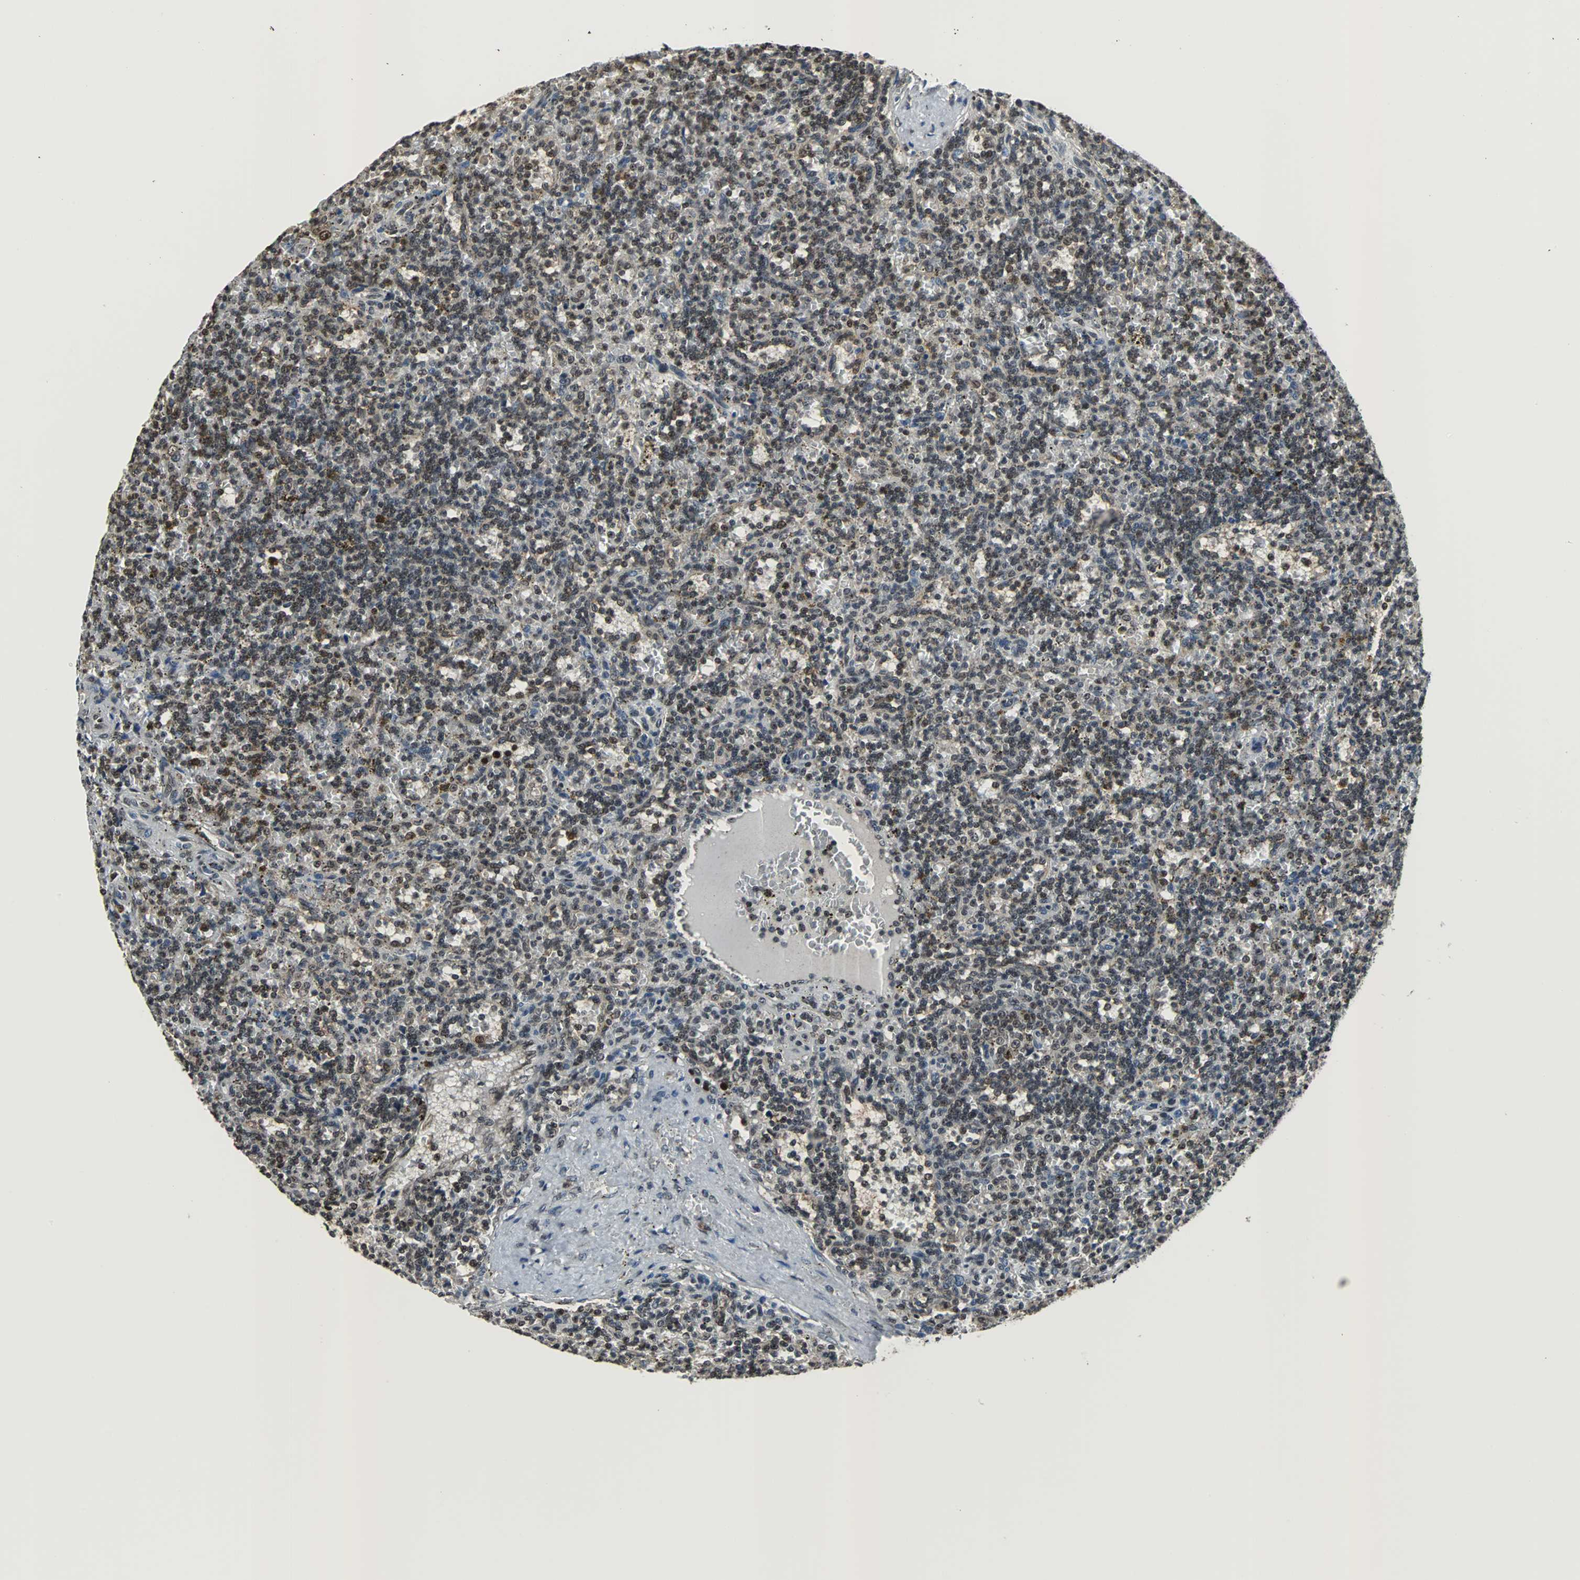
{"staining": {"intensity": "moderate", "quantity": "25%-75%", "location": "nuclear"}, "tissue": "lymphoma", "cell_type": "Tumor cells", "image_type": "cancer", "snomed": [{"axis": "morphology", "description": "Malignant lymphoma, non-Hodgkin's type, Low grade"}, {"axis": "topography", "description": "Spleen"}], "caption": "This micrograph displays IHC staining of human low-grade malignant lymphoma, non-Hodgkin's type, with medium moderate nuclear staining in about 25%-75% of tumor cells.", "gene": "REST", "patient": {"sex": "male", "age": 73}}